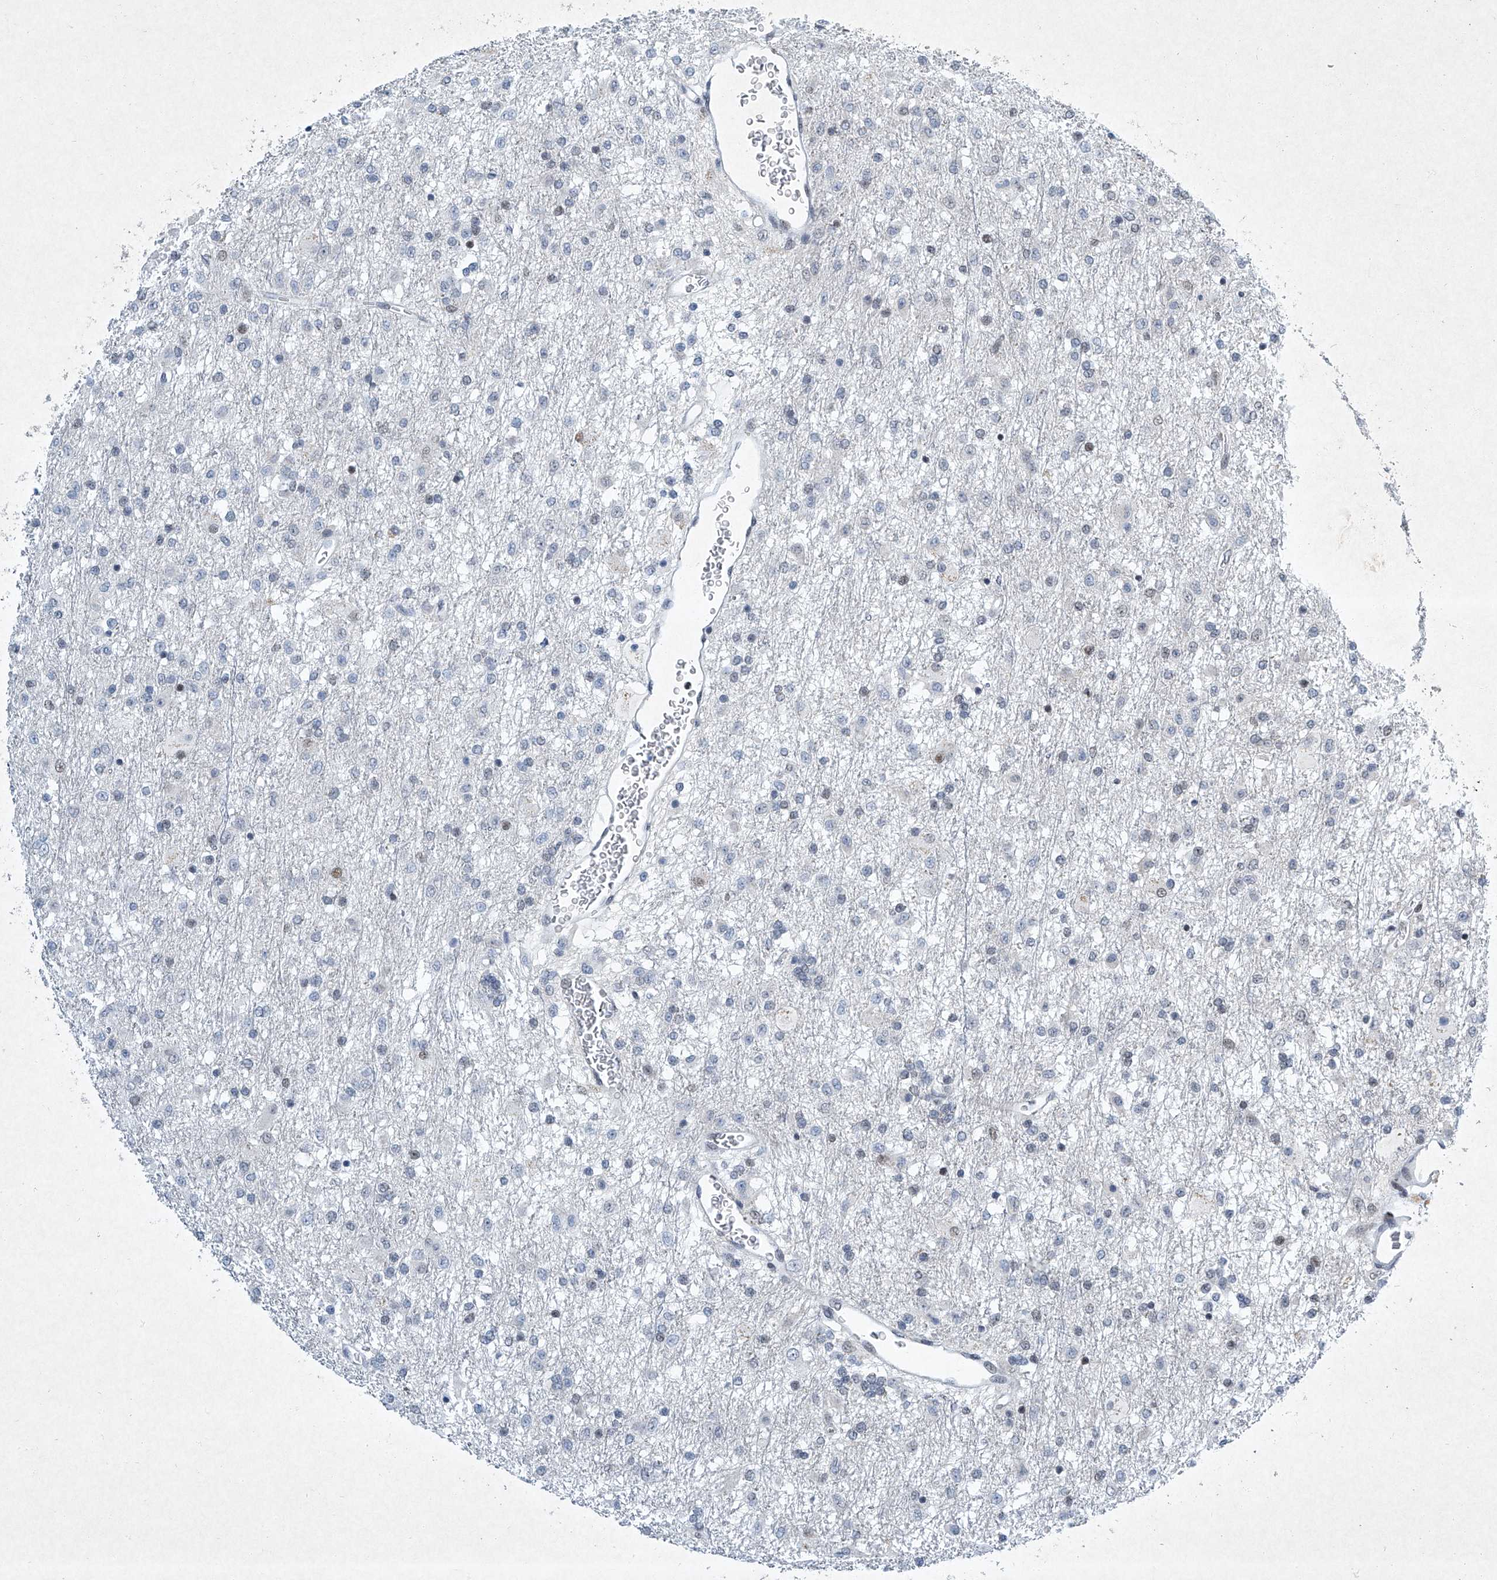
{"staining": {"intensity": "negative", "quantity": "none", "location": "none"}, "tissue": "glioma", "cell_type": "Tumor cells", "image_type": "cancer", "snomed": [{"axis": "morphology", "description": "Glioma, malignant, Low grade"}, {"axis": "topography", "description": "Brain"}], "caption": "This is a micrograph of immunohistochemistry (IHC) staining of glioma, which shows no positivity in tumor cells.", "gene": "TFDP1", "patient": {"sex": "male", "age": 65}}